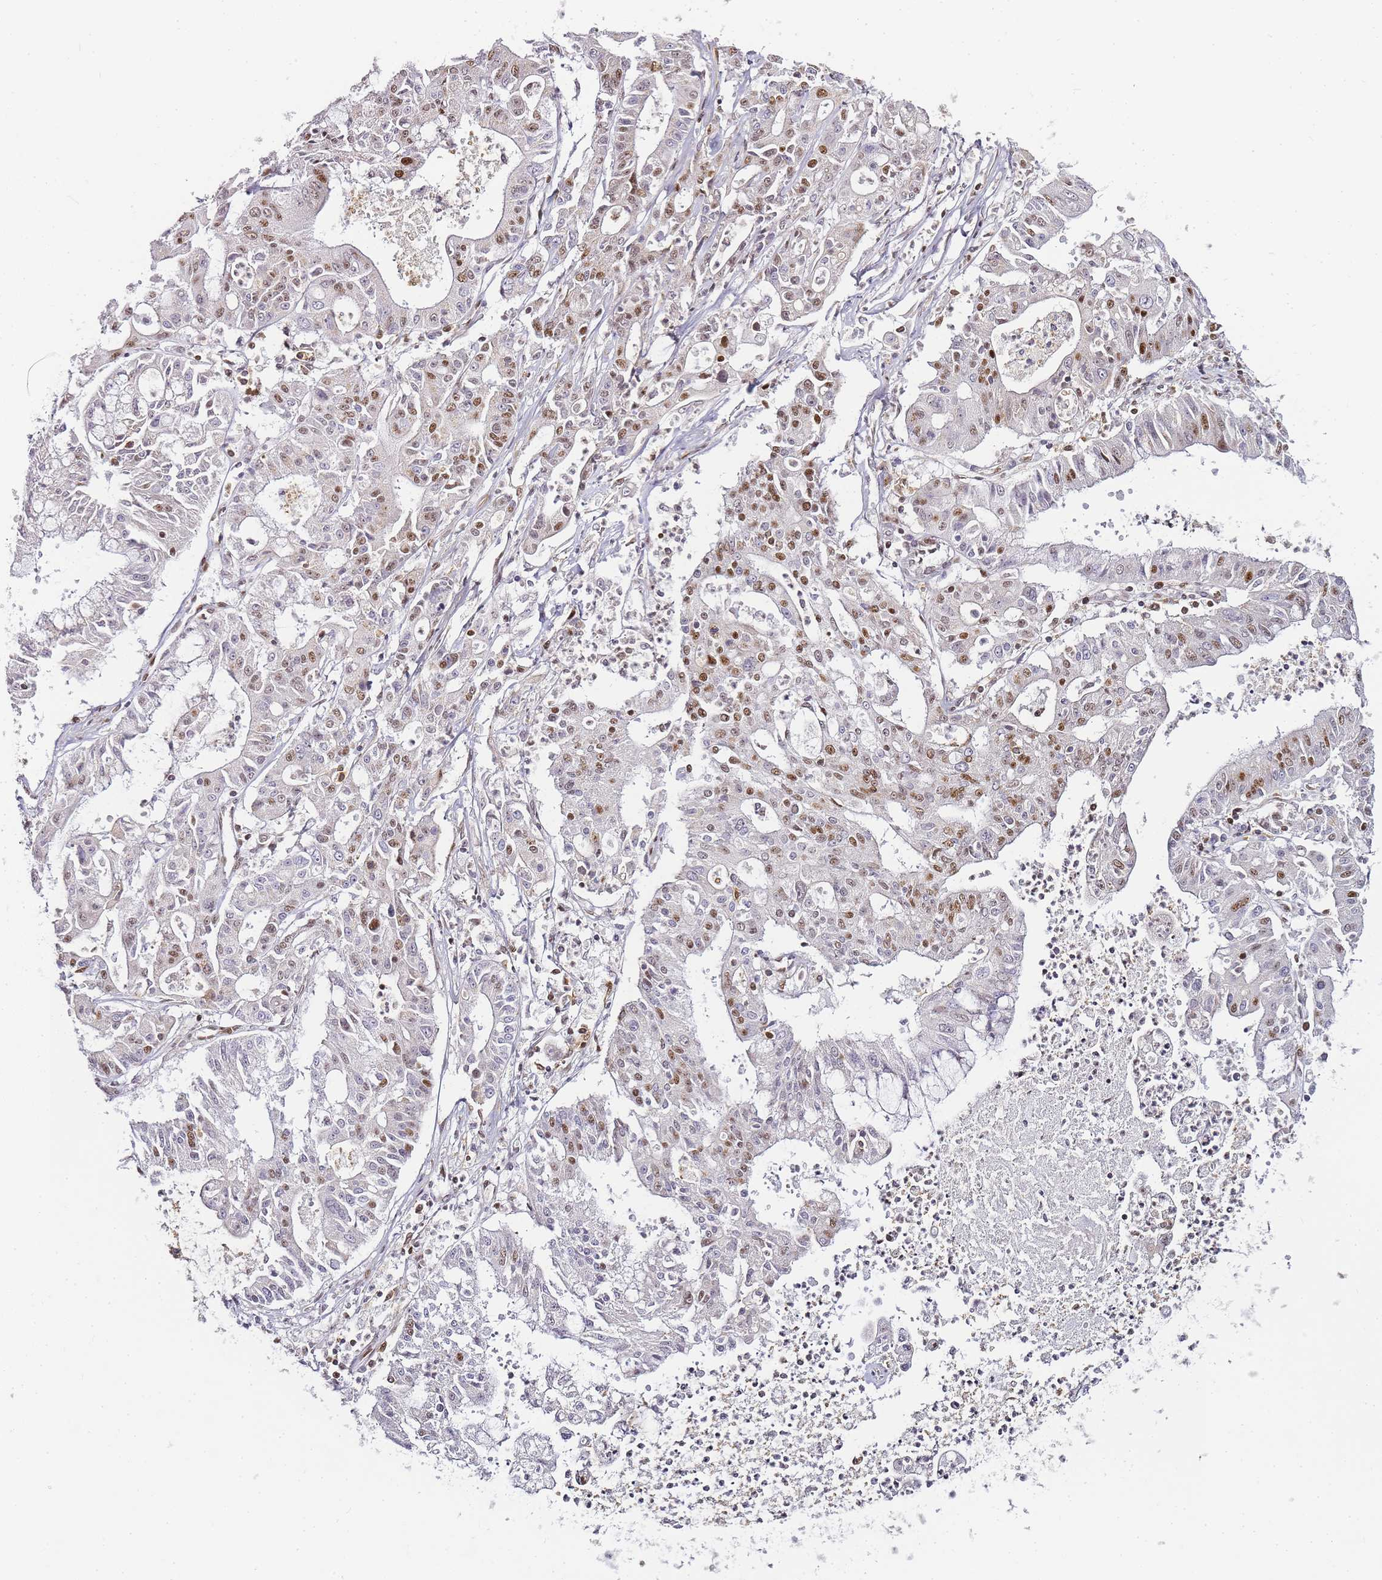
{"staining": {"intensity": "moderate", "quantity": "25%-75%", "location": "nuclear"}, "tissue": "ovarian cancer", "cell_type": "Tumor cells", "image_type": "cancer", "snomed": [{"axis": "morphology", "description": "Cystadenocarcinoma, mucinous, NOS"}, {"axis": "topography", "description": "Ovary"}], "caption": "Protein staining of ovarian cancer tissue reveals moderate nuclear expression in approximately 25%-75% of tumor cells. (IHC, brightfield microscopy, high magnification).", "gene": "JAKMIP1", "patient": {"sex": "female", "age": 70}}